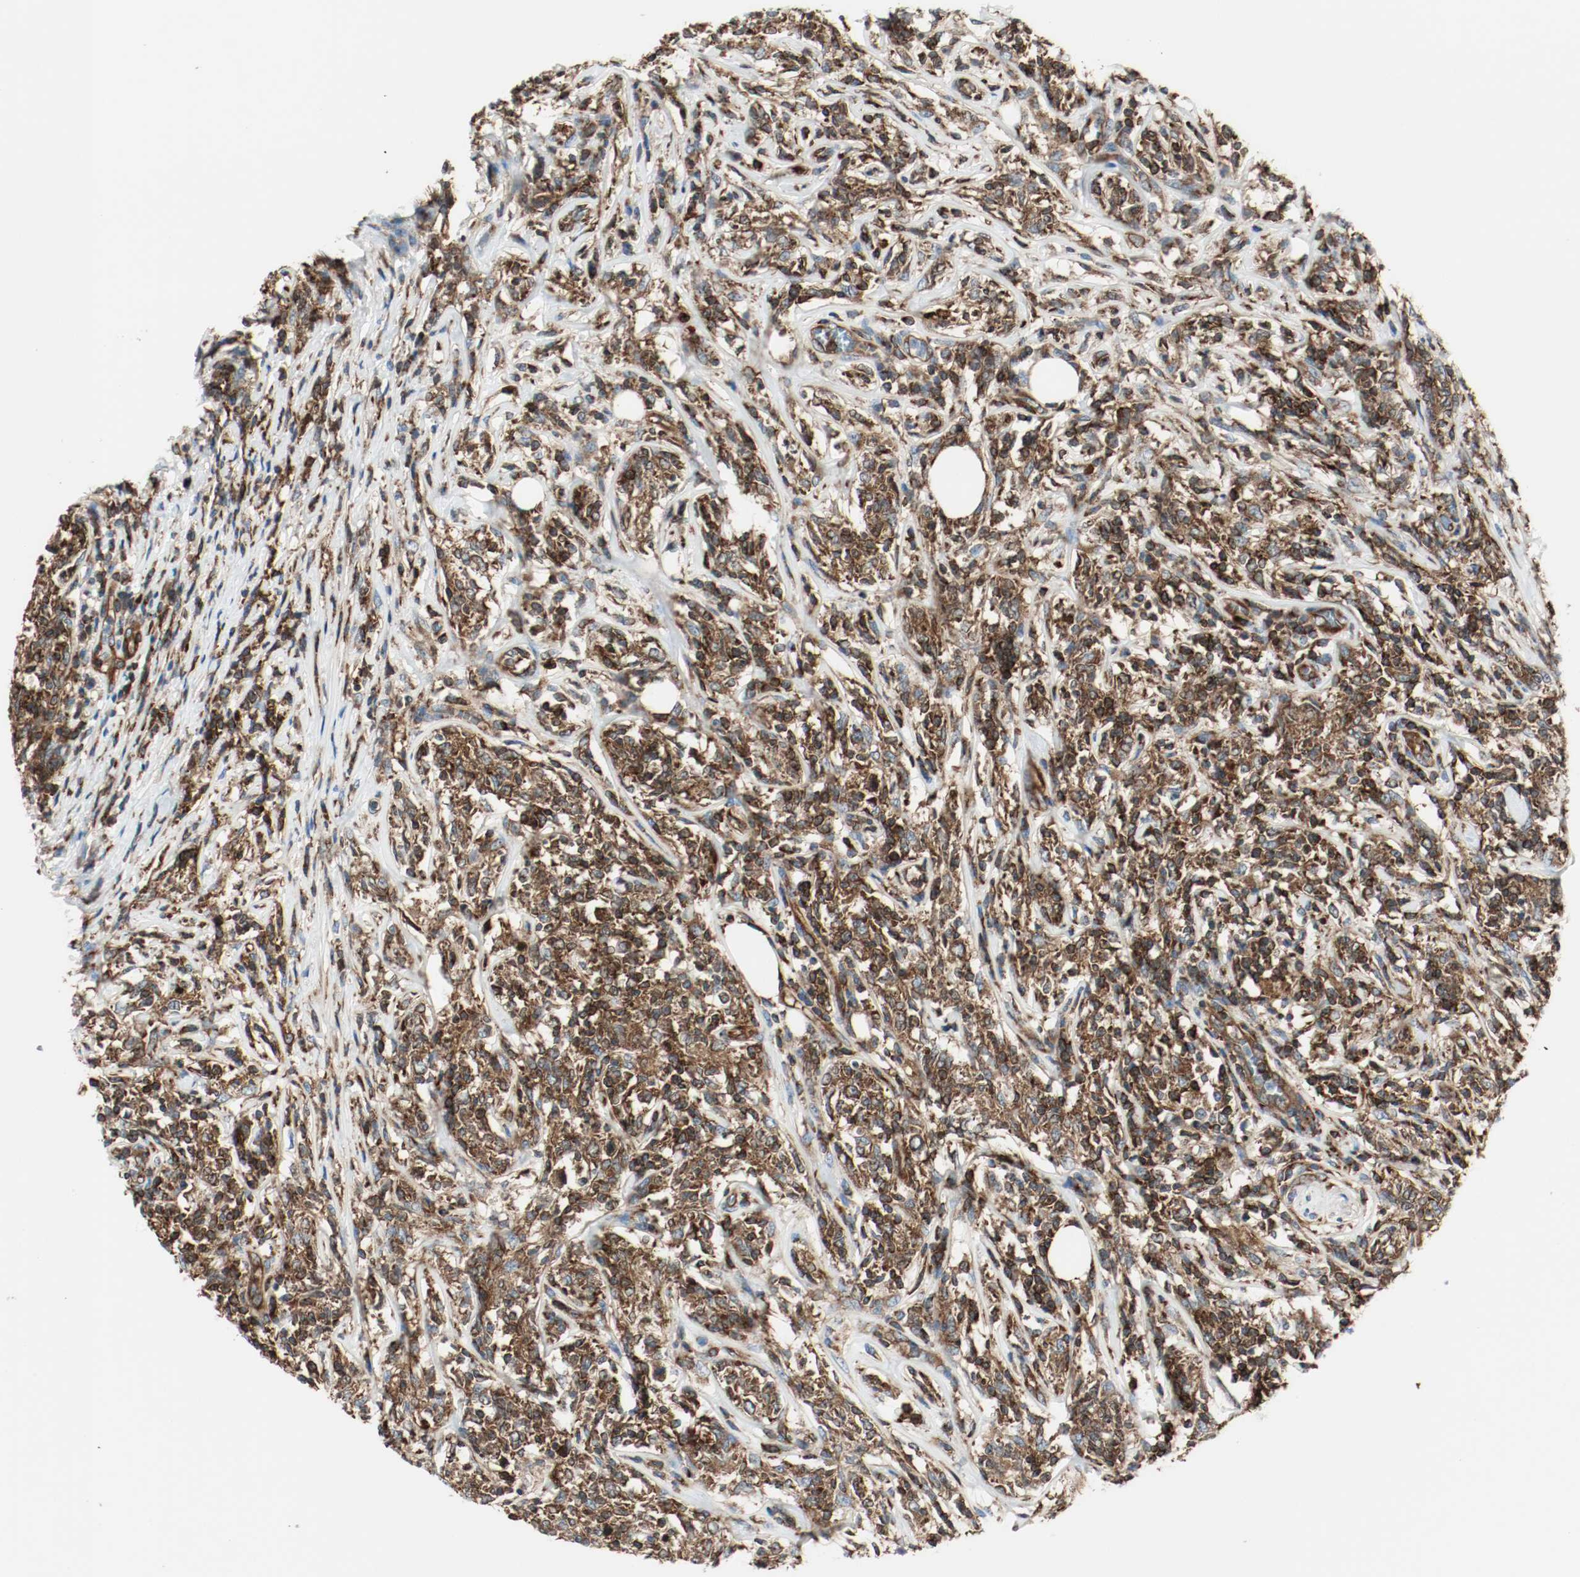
{"staining": {"intensity": "strong", "quantity": ">75%", "location": "cytoplasmic/membranous"}, "tissue": "lymphoma", "cell_type": "Tumor cells", "image_type": "cancer", "snomed": [{"axis": "morphology", "description": "Malignant lymphoma, non-Hodgkin's type, High grade"}, {"axis": "topography", "description": "Lymph node"}], "caption": "This is a micrograph of immunohistochemistry (IHC) staining of high-grade malignant lymphoma, non-Hodgkin's type, which shows strong positivity in the cytoplasmic/membranous of tumor cells.", "gene": "PLCG1", "patient": {"sex": "female", "age": 84}}